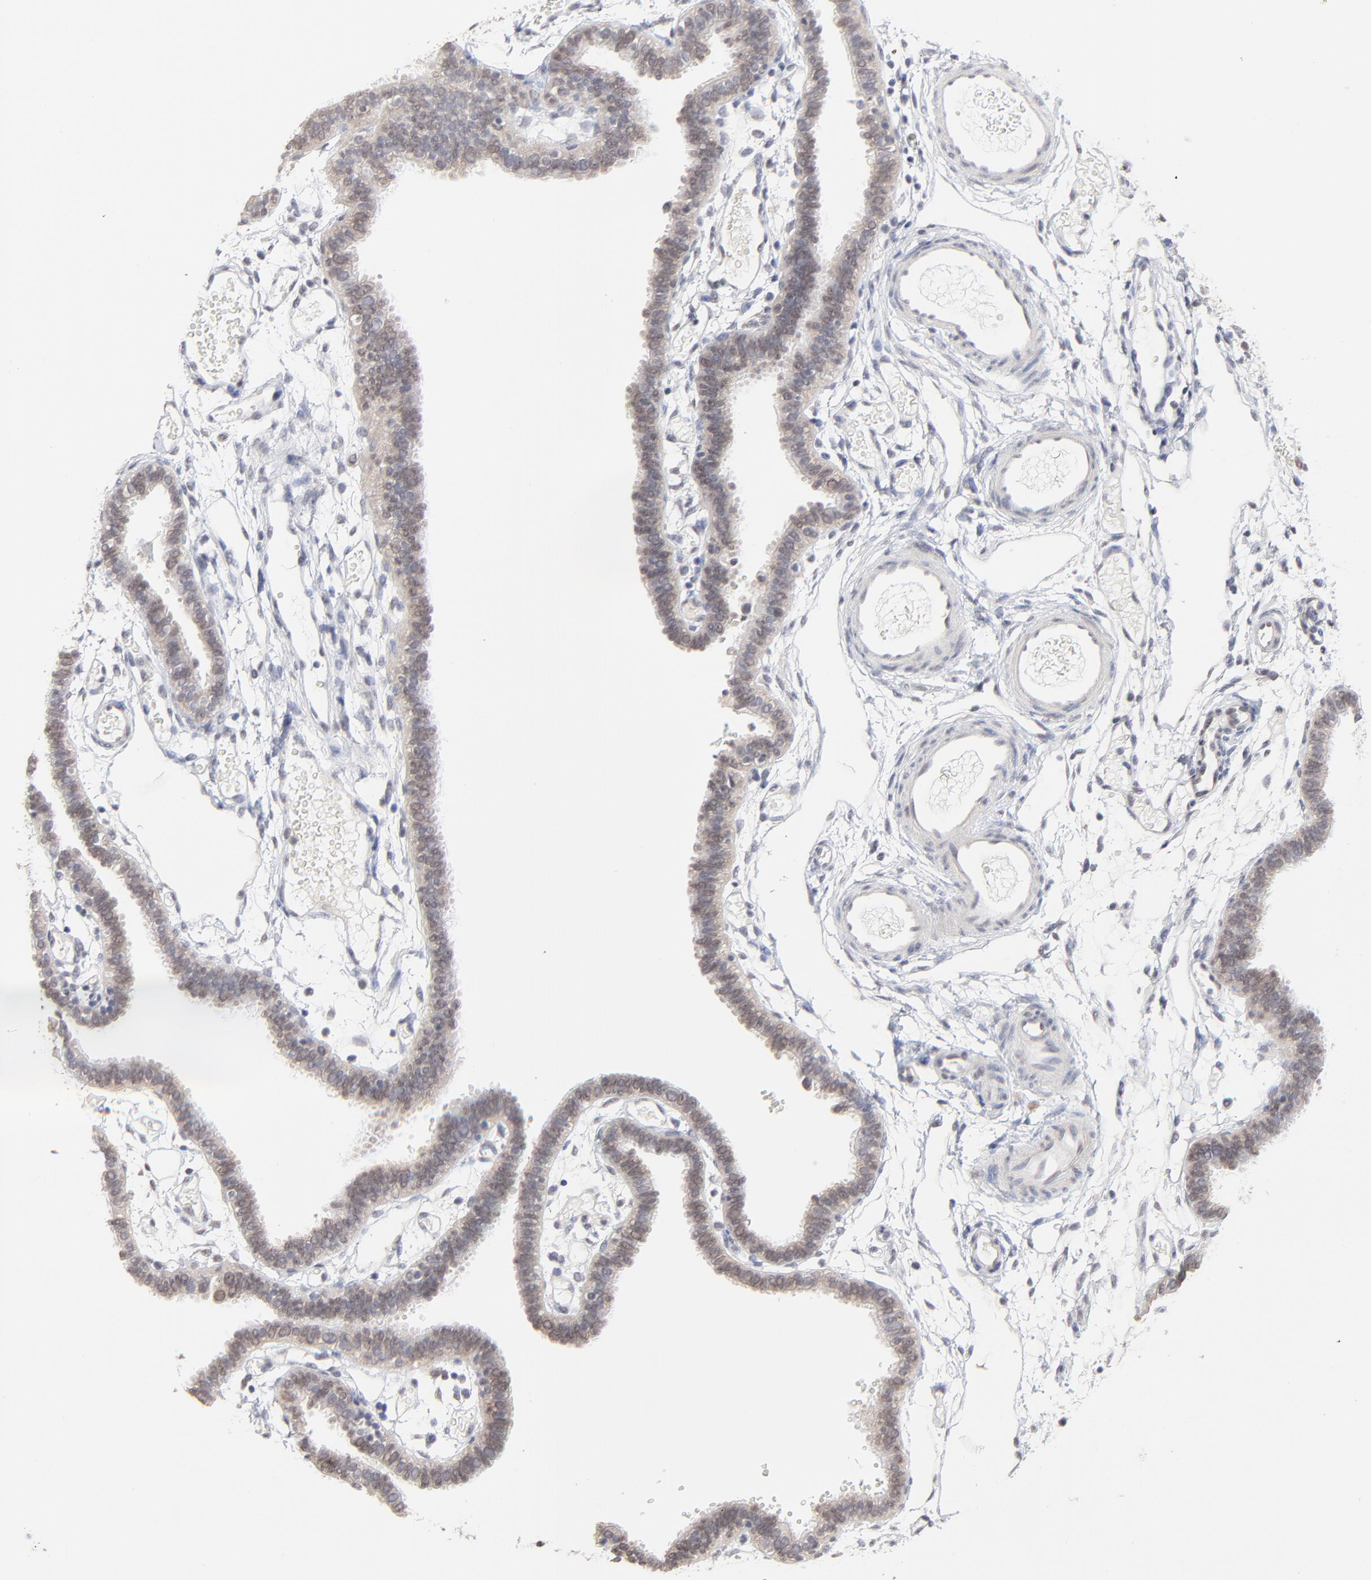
{"staining": {"intensity": "weak", "quantity": "25%-75%", "location": "cytoplasmic/membranous,nuclear"}, "tissue": "fallopian tube", "cell_type": "Glandular cells", "image_type": "normal", "snomed": [{"axis": "morphology", "description": "Normal tissue, NOS"}, {"axis": "topography", "description": "Fallopian tube"}], "caption": "Benign fallopian tube exhibits weak cytoplasmic/membranous,nuclear expression in about 25%-75% of glandular cells (brown staining indicates protein expression, while blue staining denotes nuclei)..", "gene": "FAM199X", "patient": {"sex": "female", "age": 29}}